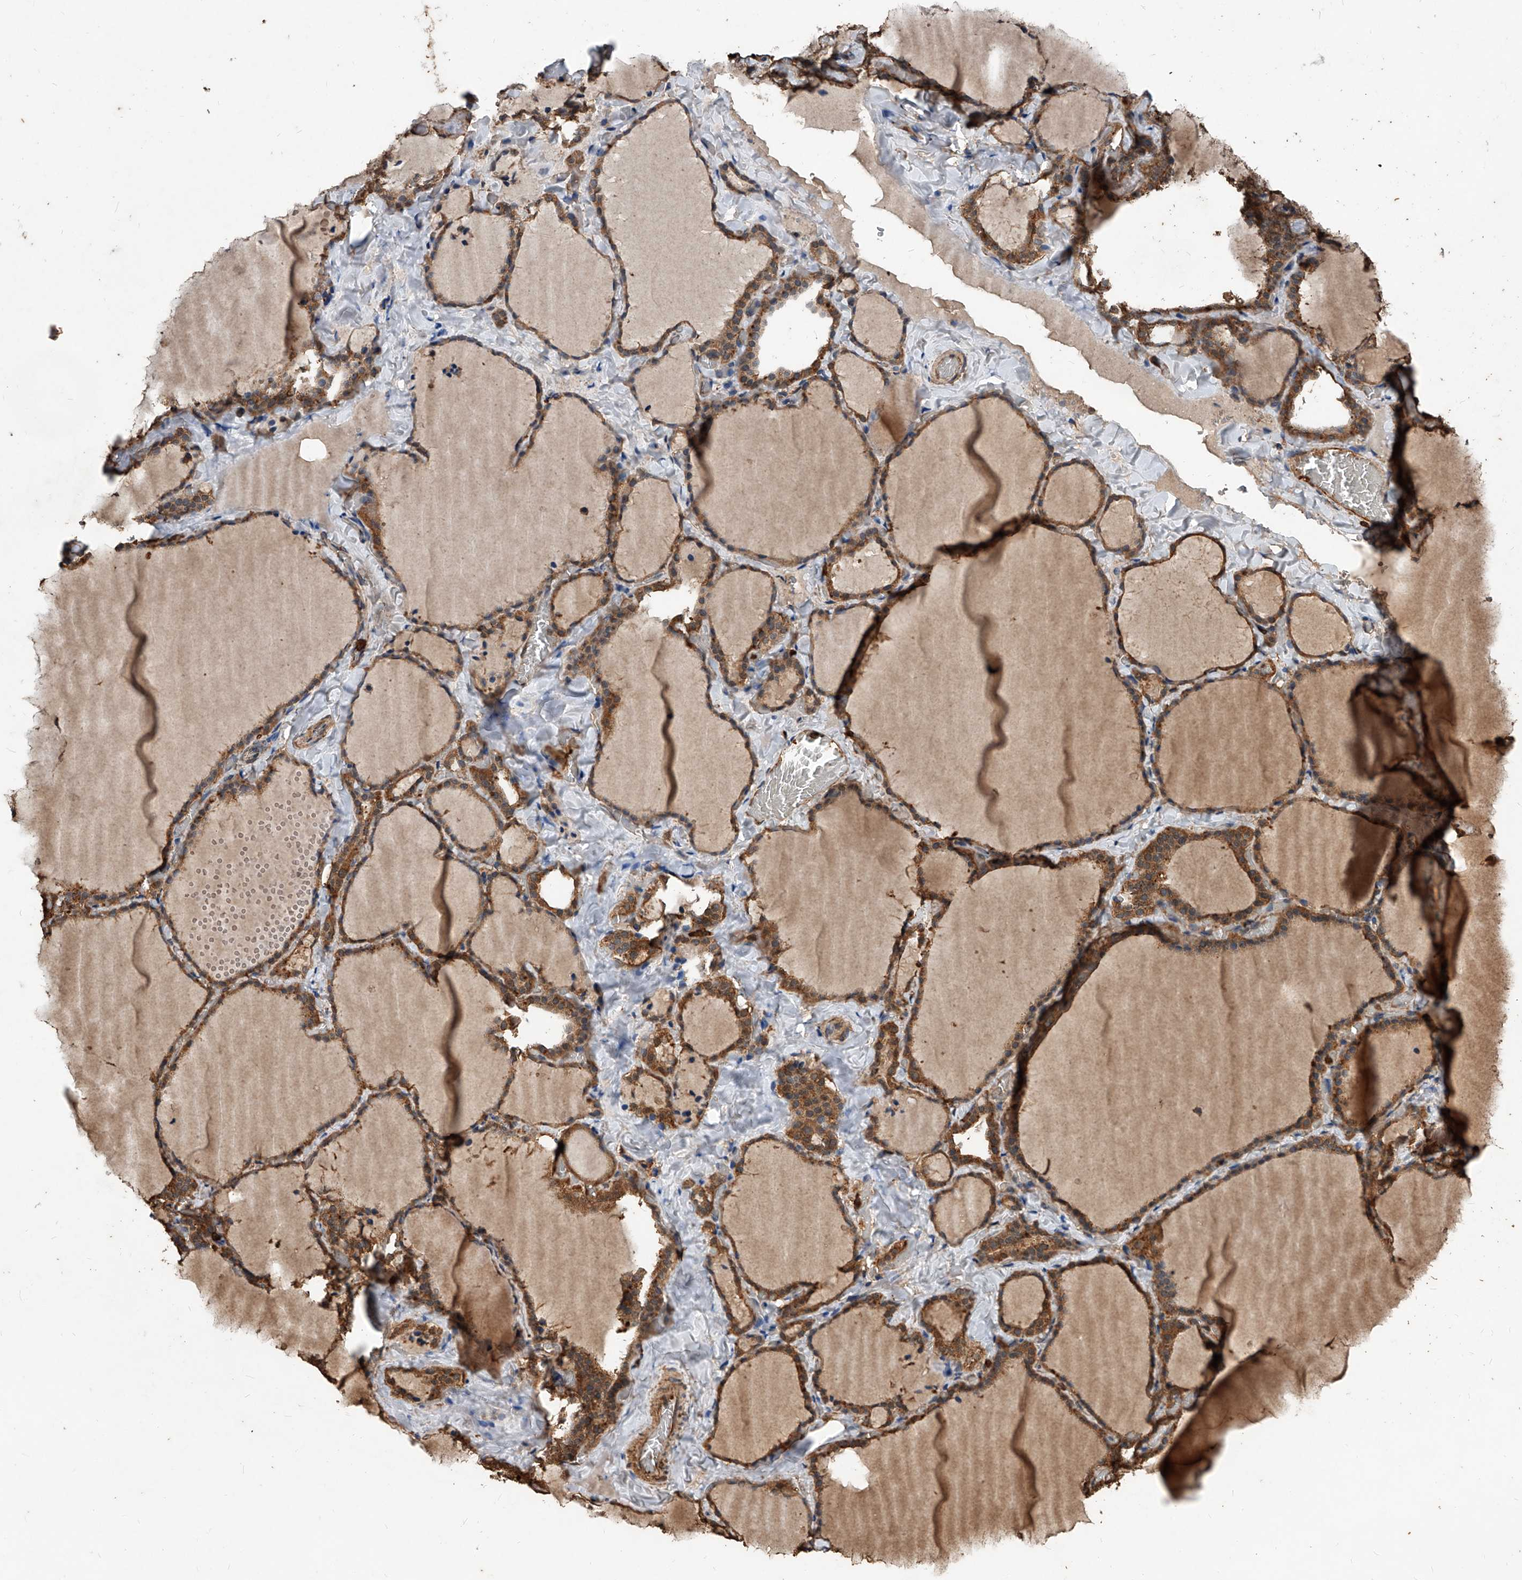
{"staining": {"intensity": "moderate", "quantity": ">75%", "location": "cytoplasmic/membranous"}, "tissue": "thyroid gland", "cell_type": "Glandular cells", "image_type": "normal", "snomed": [{"axis": "morphology", "description": "Normal tissue, NOS"}, {"axis": "topography", "description": "Thyroid gland"}], "caption": "This is a histology image of IHC staining of unremarkable thyroid gland, which shows moderate positivity in the cytoplasmic/membranous of glandular cells.", "gene": "UCP2", "patient": {"sex": "female", "age": 22}}